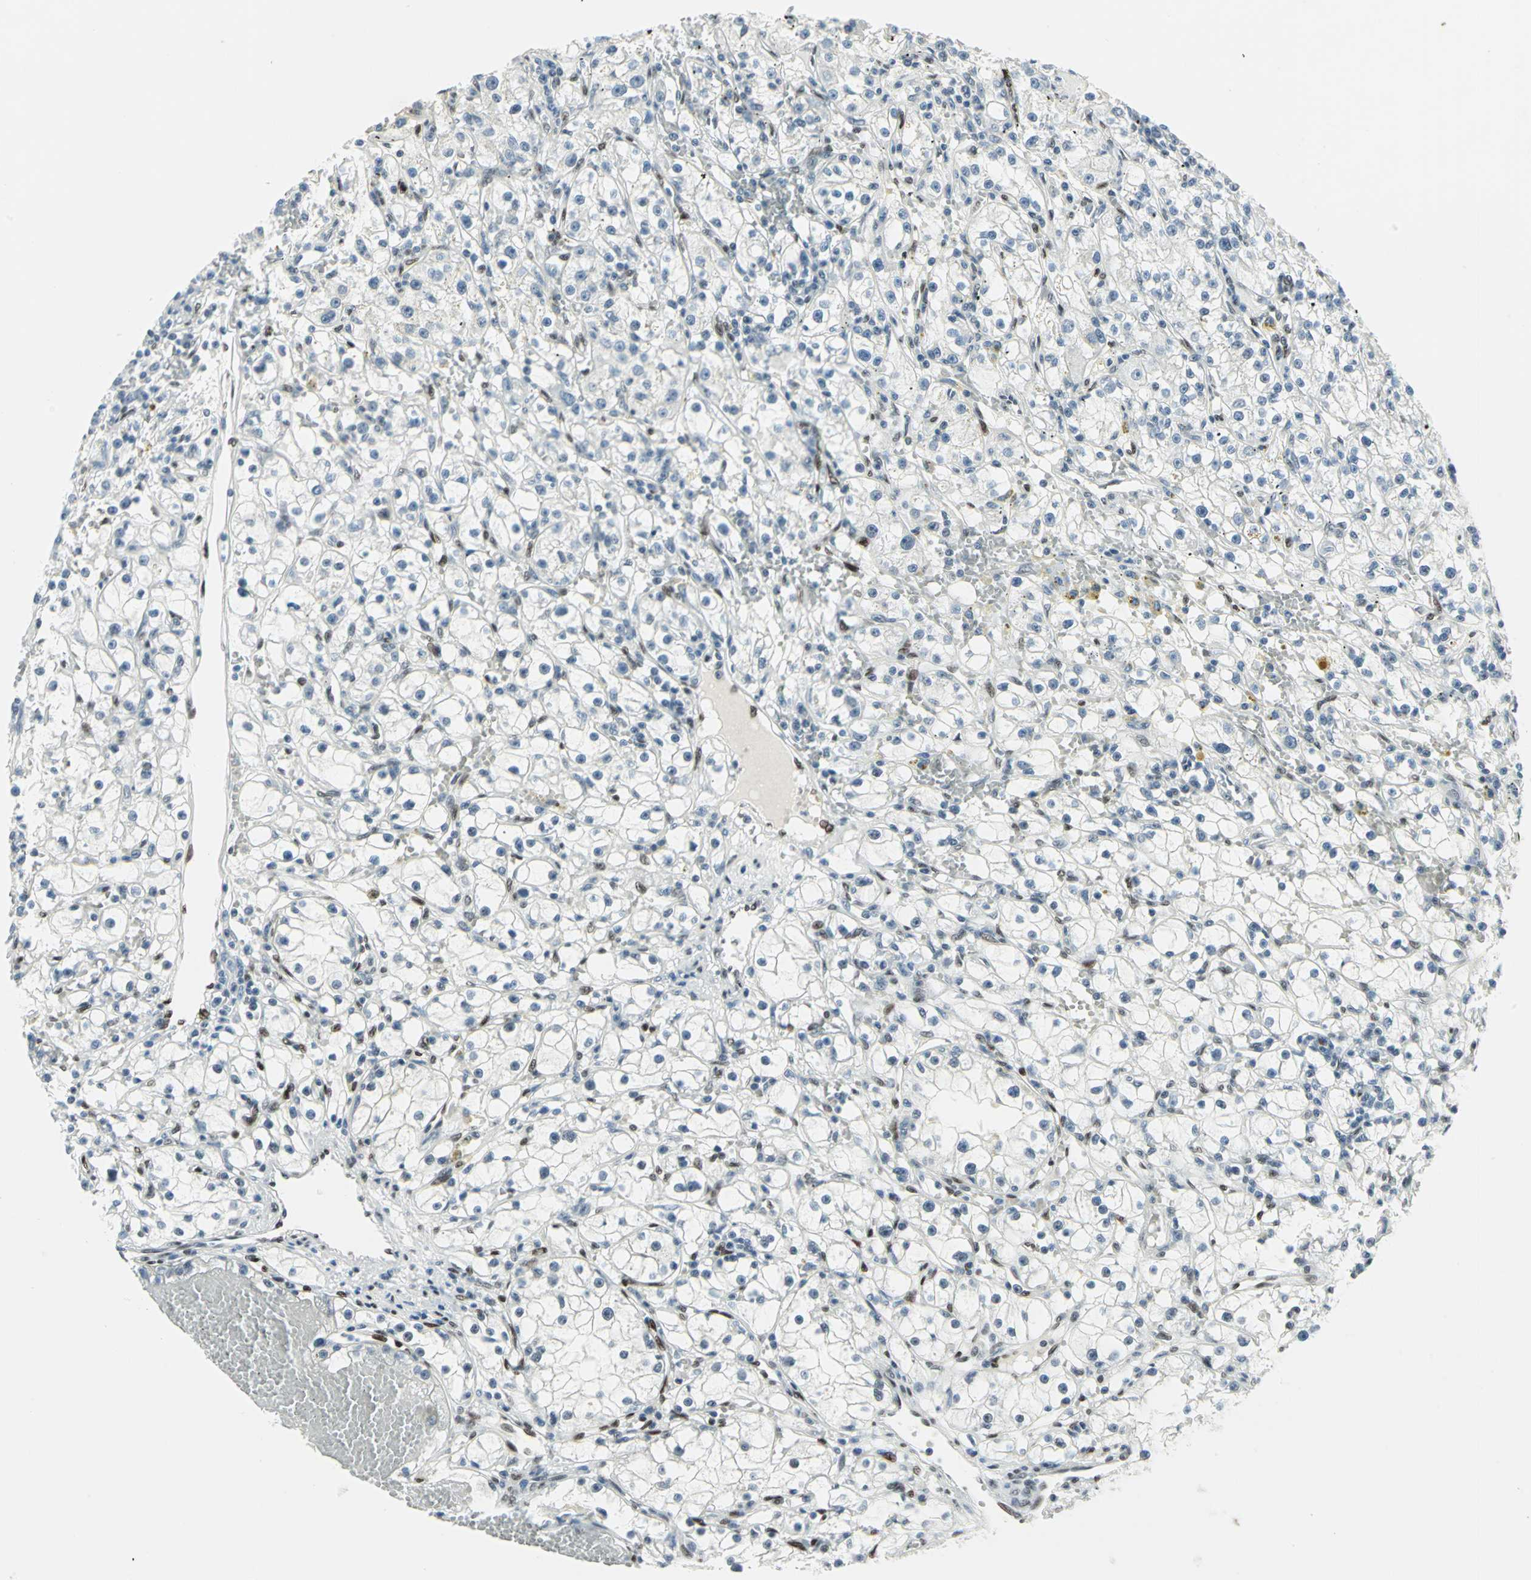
{"staining": {"intensity": "negative", "quantity": "none", "location": "none"}, "tissue": "renal cancer", "cell_type": "Tumor cells", "image_type": "cancer", "snomed": [{"axis": "morphology", "description": "Adenocarcinoma, NOS"}, {"axis": "topography", "description": "Kidney"}], "caption": "The photomicrograph shows no staining of tumor cells in renal adenocarcinoma.", "gene": "MEIS2", "patient": {"sex": "male", "age": 56}}